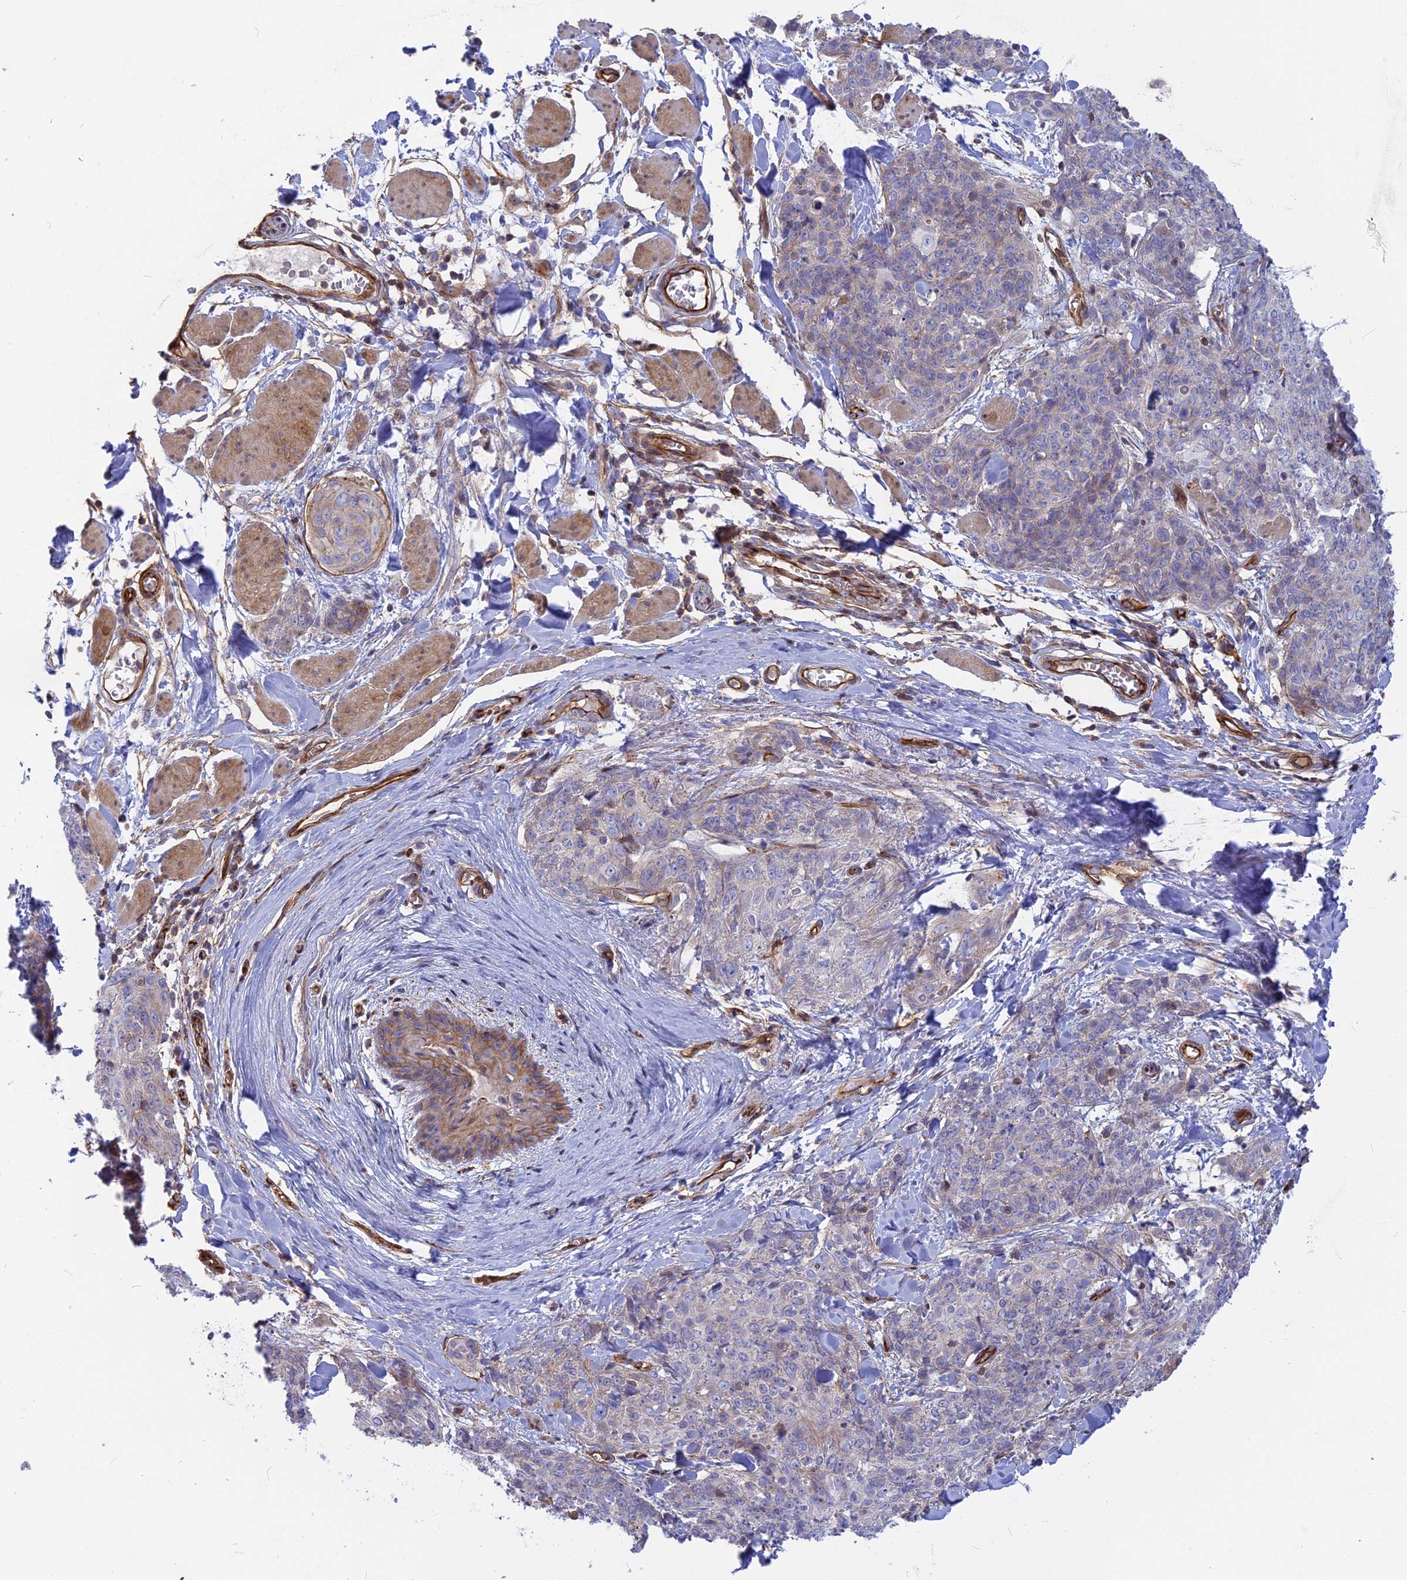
{"staining": {"intensity": "negative", "quantity": "none", "location": "none"}, "tissue": "skin cancer", "cell_type": "Tumor cells", "image_type": "cancer", "snomed": [{"axis": "morphology", "description": "Squamous cell carcinoma, NOS"}, {"axis": "topography", "description": "Skin"}, {"axis": "topography", "description": "Vulva"}], "caption": "Tumor cells are negative for brown protein staining in skin squamous cell carcinoma.", "gene": "CNBD2", "patient": {"sex": "female", "age": 85}}